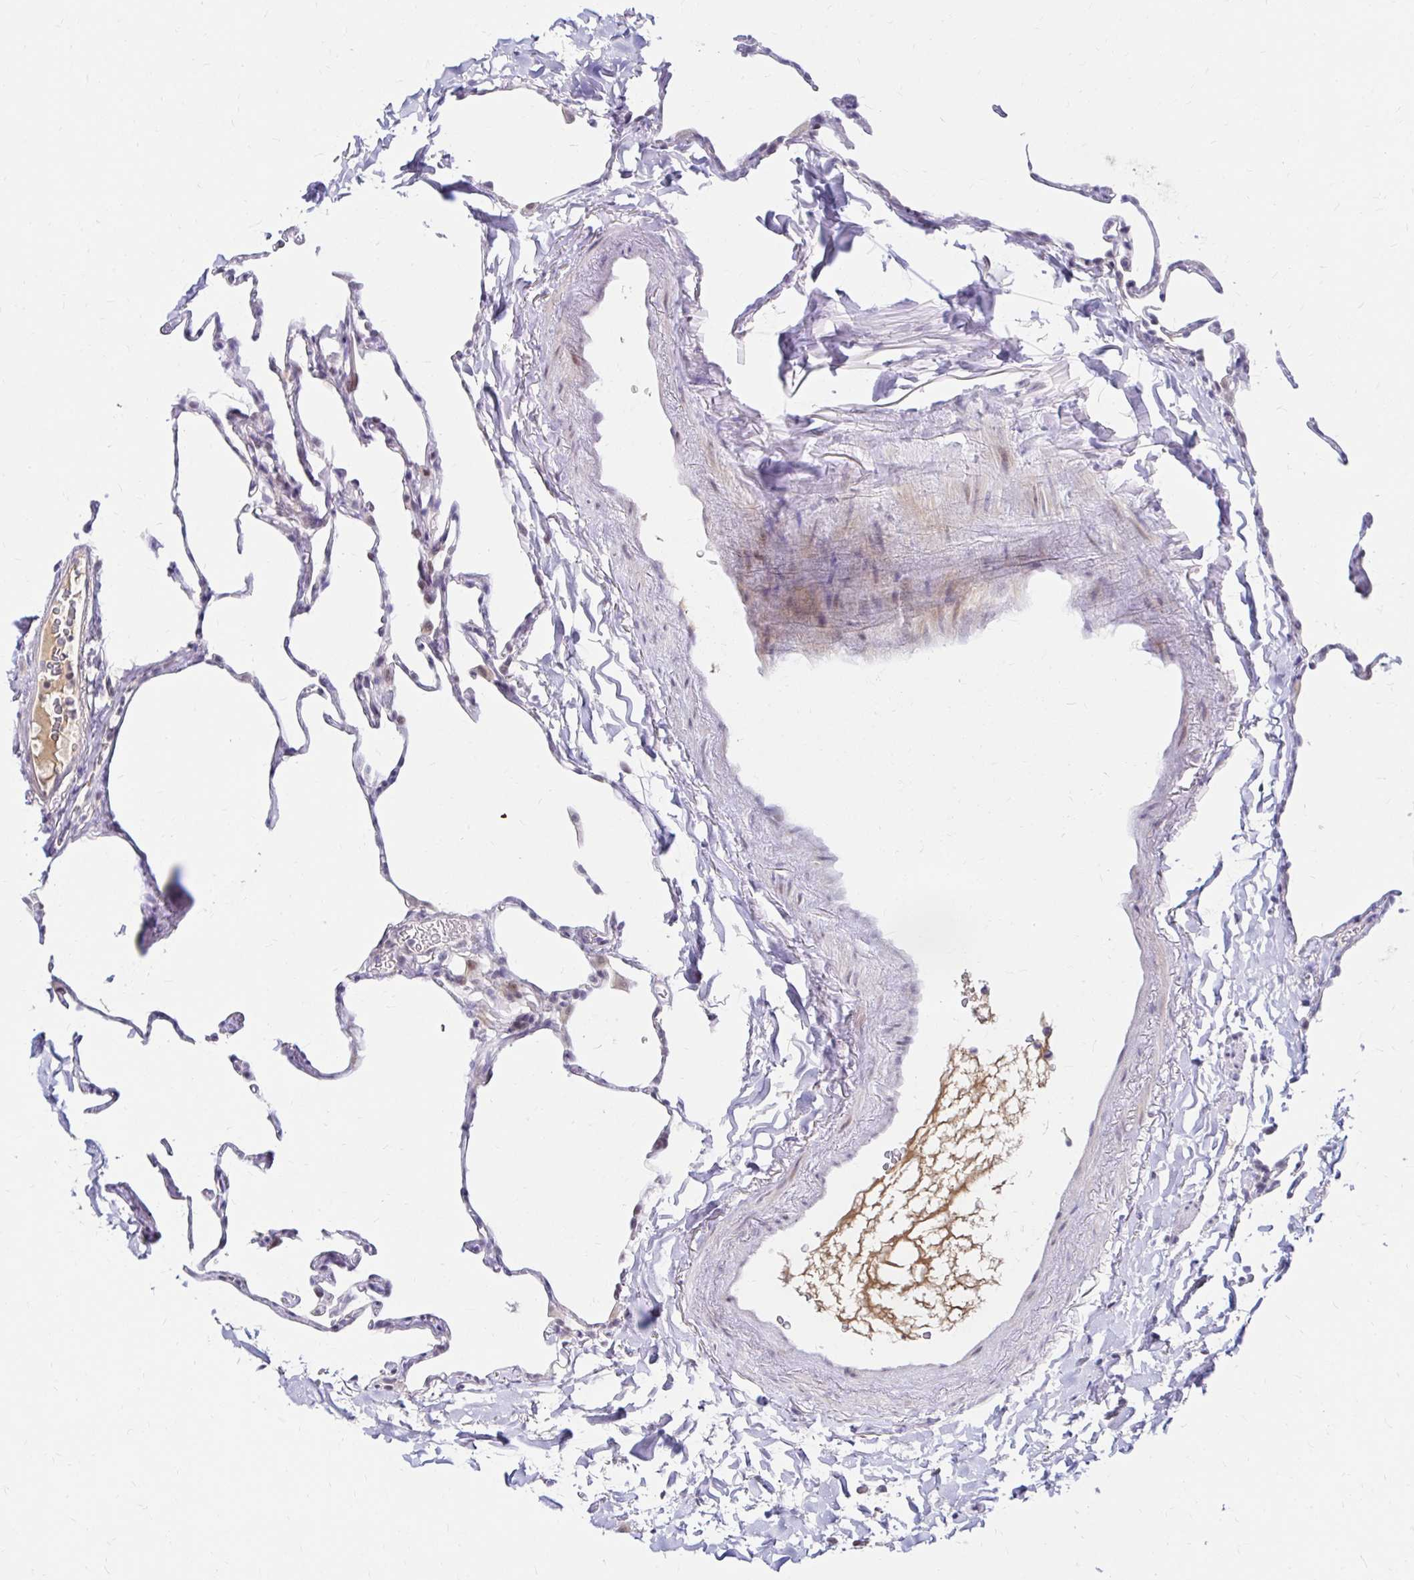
{"staining": {"intensity": "negative", "quantity": "none", "location": "none"}, "tissue": "lung", "cell_type": "Alveolar cells", "image_type": "normal", "snomed": [{"axis": "morphology", "description": "Normal tissue, NOS"}, {"axis": "topography", "description": "Lung"}], "caption": "High magnification brightfield microscopy of benign lung stained with DAB (3,3'-diaminobenzidine) (brown) and counterstained with hematoxylin (blue): alveolar cells show no significant expression. (IHC, brightfield microscopy, high magnification).", "gene": "GUCY1A1", "patient": {"sex": "male", "age": 65}}